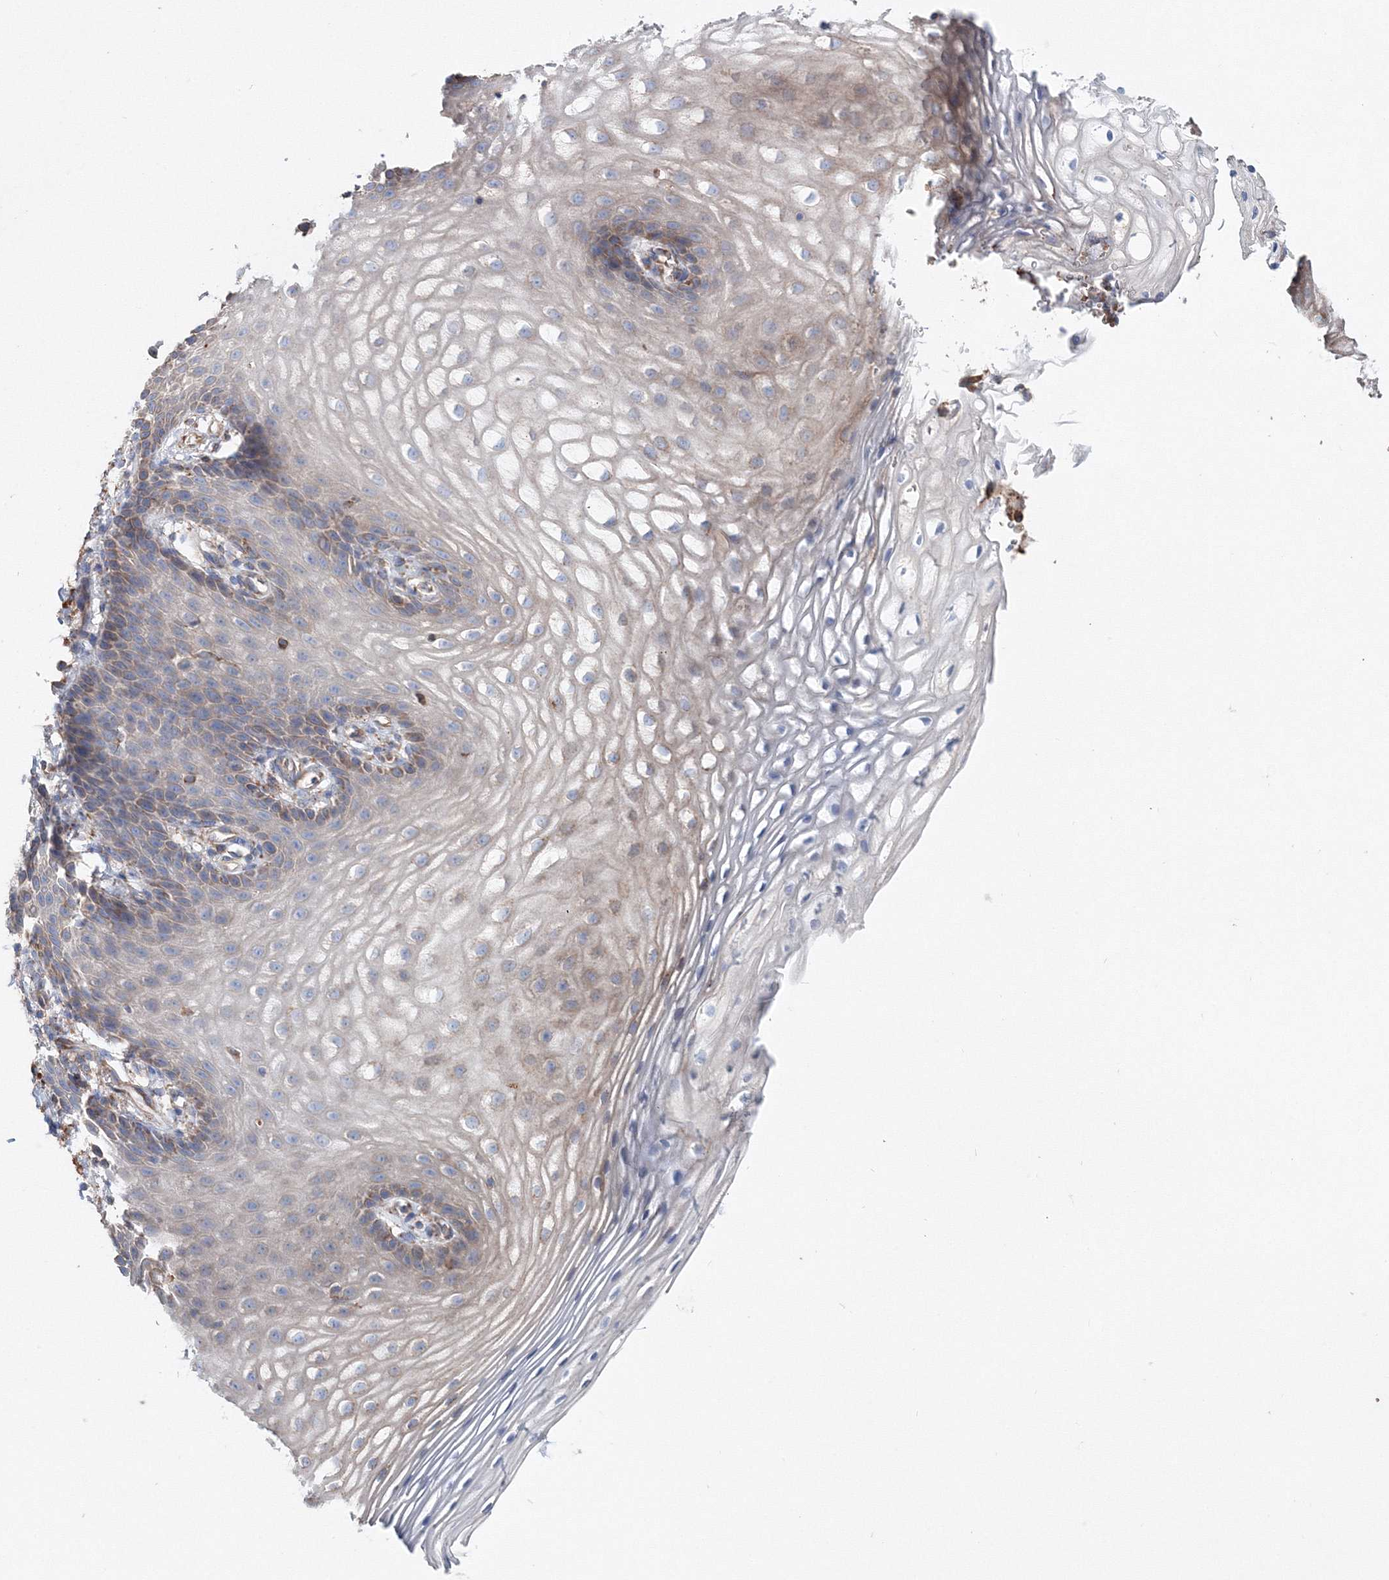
{"staining": {"intensity": "negative", "quantity": "none", "location": "none"}, "tissue": "vagina", "cell_type": "Squamous epithelial cells", "image_type": "normal", "snomed": [{"axis": "morphology", "description": "Normal tissue, NOS"}, {"axis": "topography", "description": "Vagina"}], "caption": "The photomicrograph reveals no staining of squamous epithelial cells in unremarkable vagina.", "gene": "VPS8", "patient": {"sex": "female", "age": 60}}